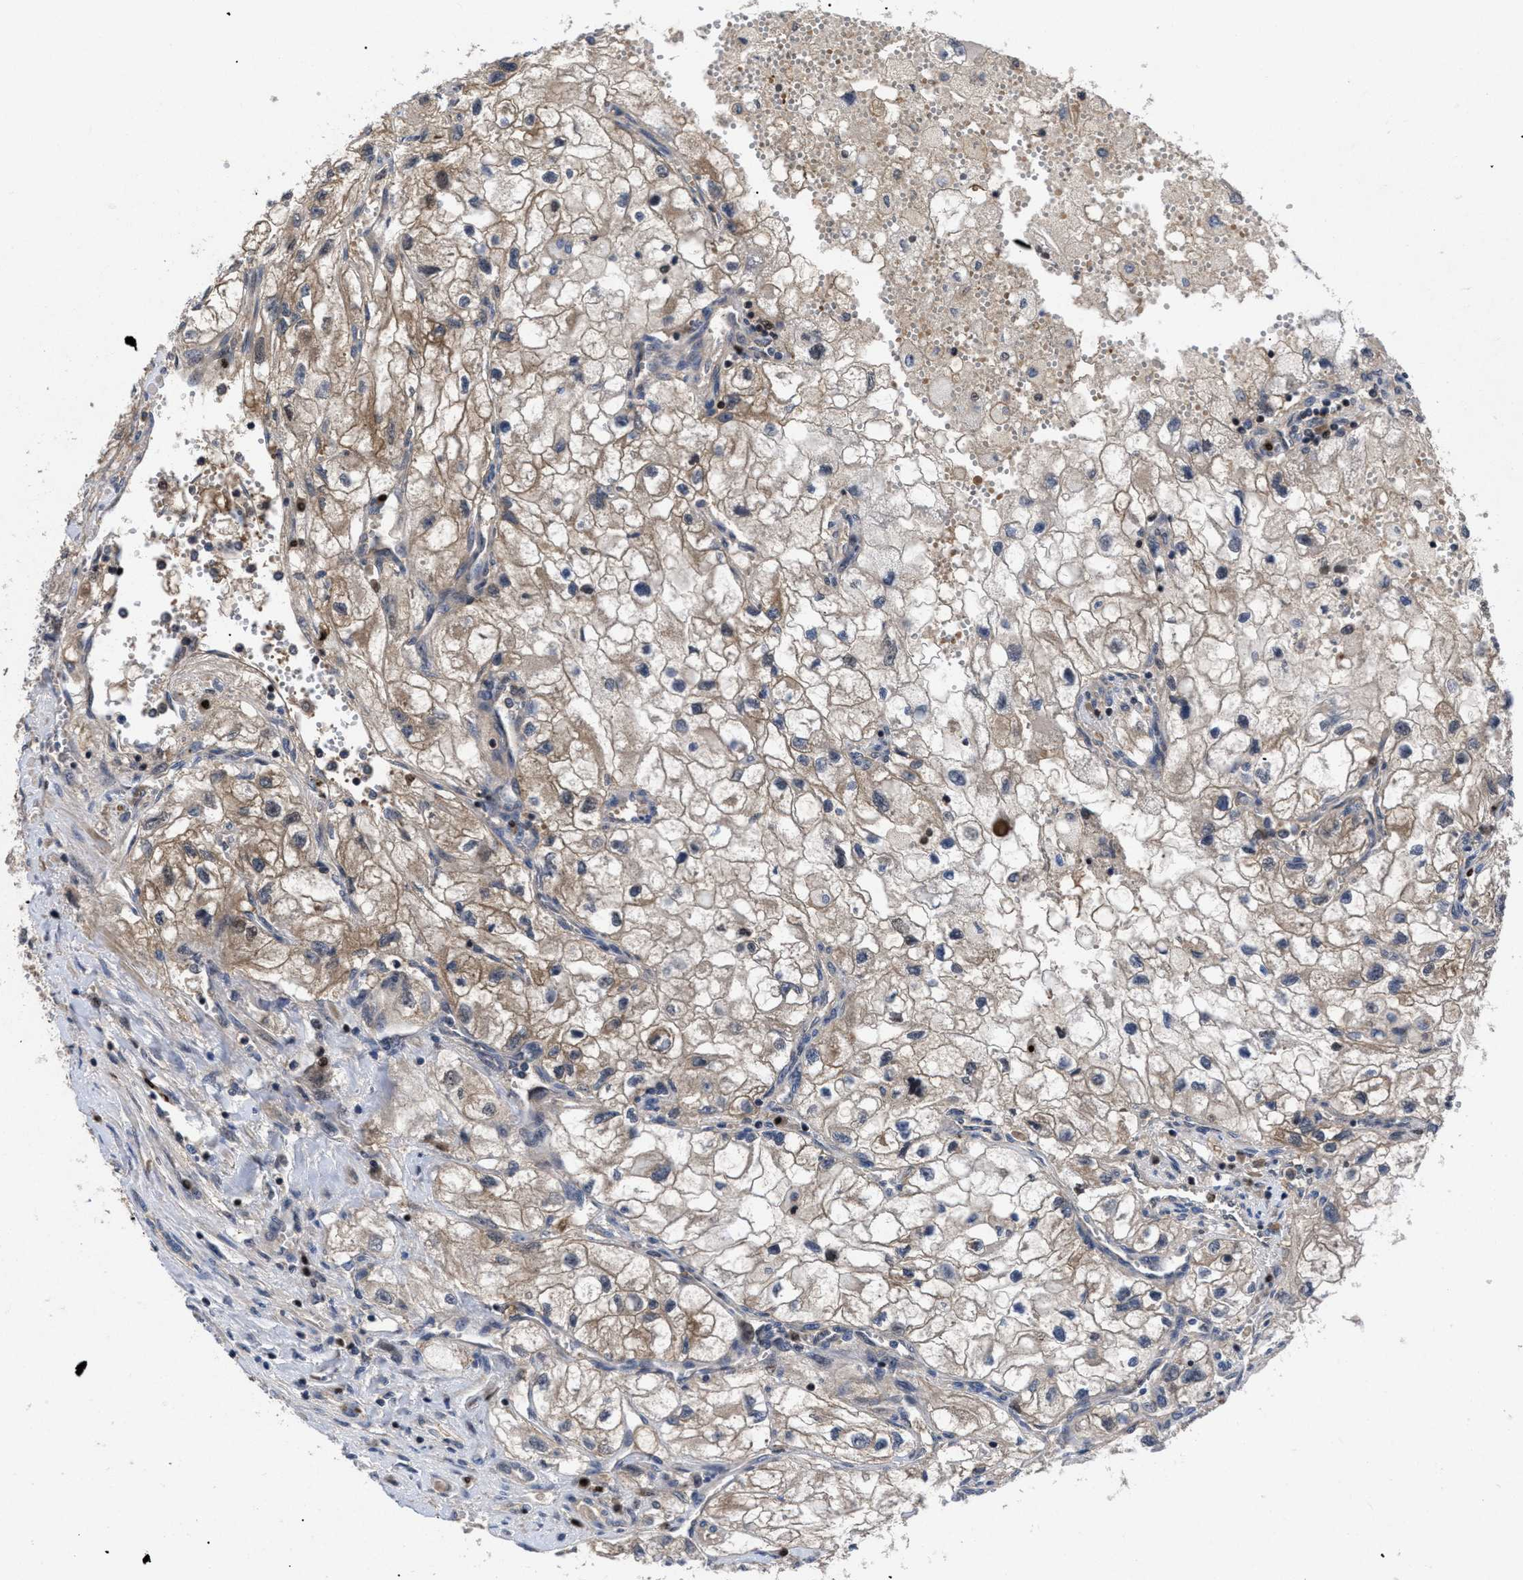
{"staining": {"intensity": "weak", "quantity": "25%-75%", "location": "cytoplasmic/membranous"}, "tissue": "renal cancer", "cell_type": "Tumor cells", "image_type": "cancer", "snomed": [{"axis": "morphology", "description": "Adenocarcinoma, NOS"}, {"axis": "topography", "description": "Kidney"}], "caption": "IHC image of neoplastic tissue: human renal adenocarcinoma stained using IHC reveals low levels of weak protein expression localized specifically in the cytoplasmic/membranous of tumor cells, appearing as a cytoplasmic/membranous brown color.", "gene": "FAM200A", "patient": {"sex": "female", "age": 70}}